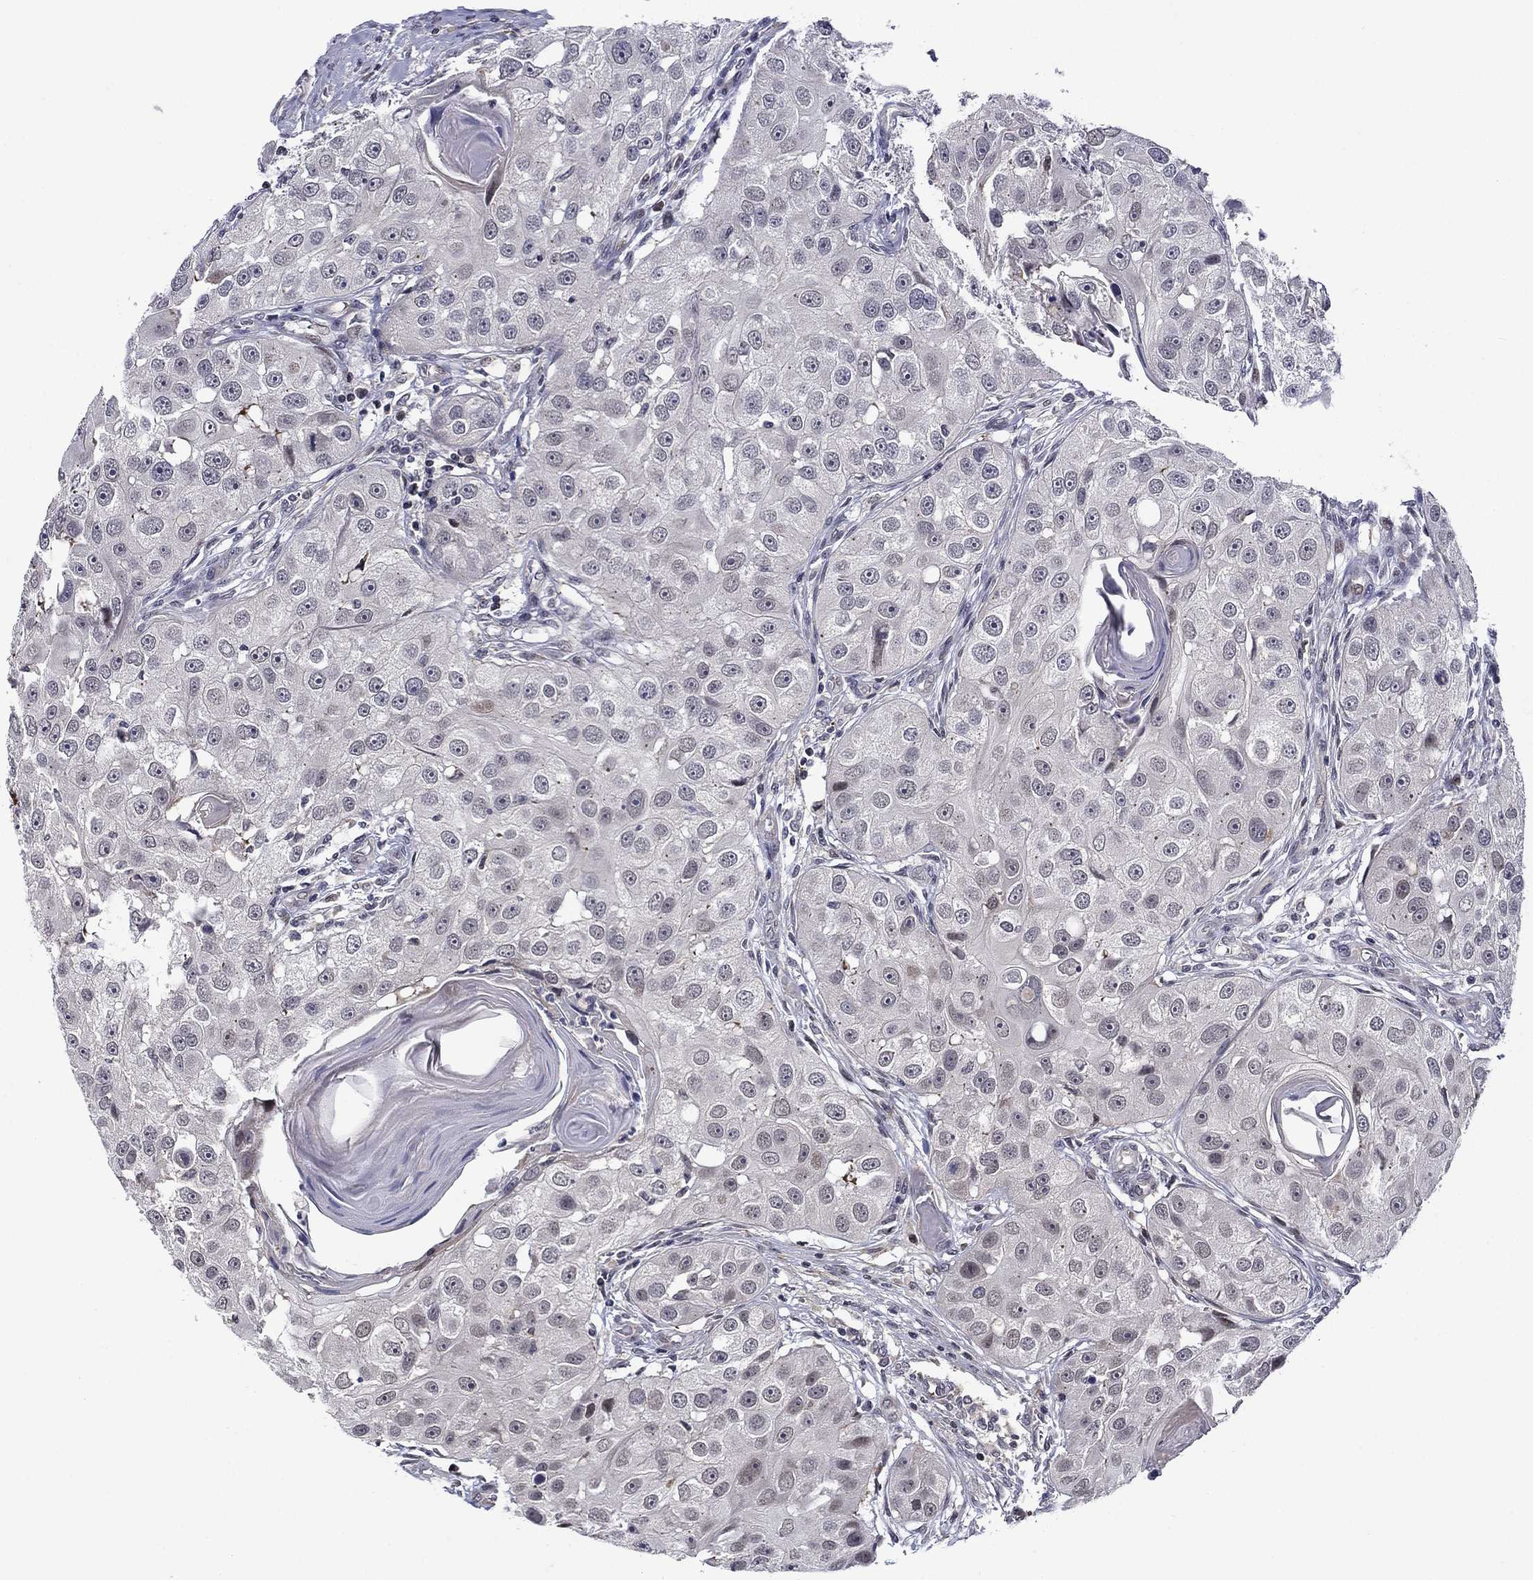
{"staining": {"intensity": "negative", "quantity": "none", "location": "none"}, "tissue": "head and neck cancer", "cell_type": "Tumor cells", "image_type": "cancer", "snomed": [{"axis": "morphology", "description": "Normal tissue, NOS"}, {"axis": "morphology", "description": "Squamous cell carcinoma, NOS"}, {"axis": "topography", "description": "Skeletal muscle"}, {"axis": "topography", "description": "Head-Neck"}], "caption": "Image shows no protein expression in tumor cells of squamous cell carcinoma (head and neck) tissue. (DAB (3,3'-diaminobenzidine) immunohistochemistry (IHC) with hematoxylin counter stain).", "gene": "B3GAT1", "patient": {"sex": "male", "age": 51}}